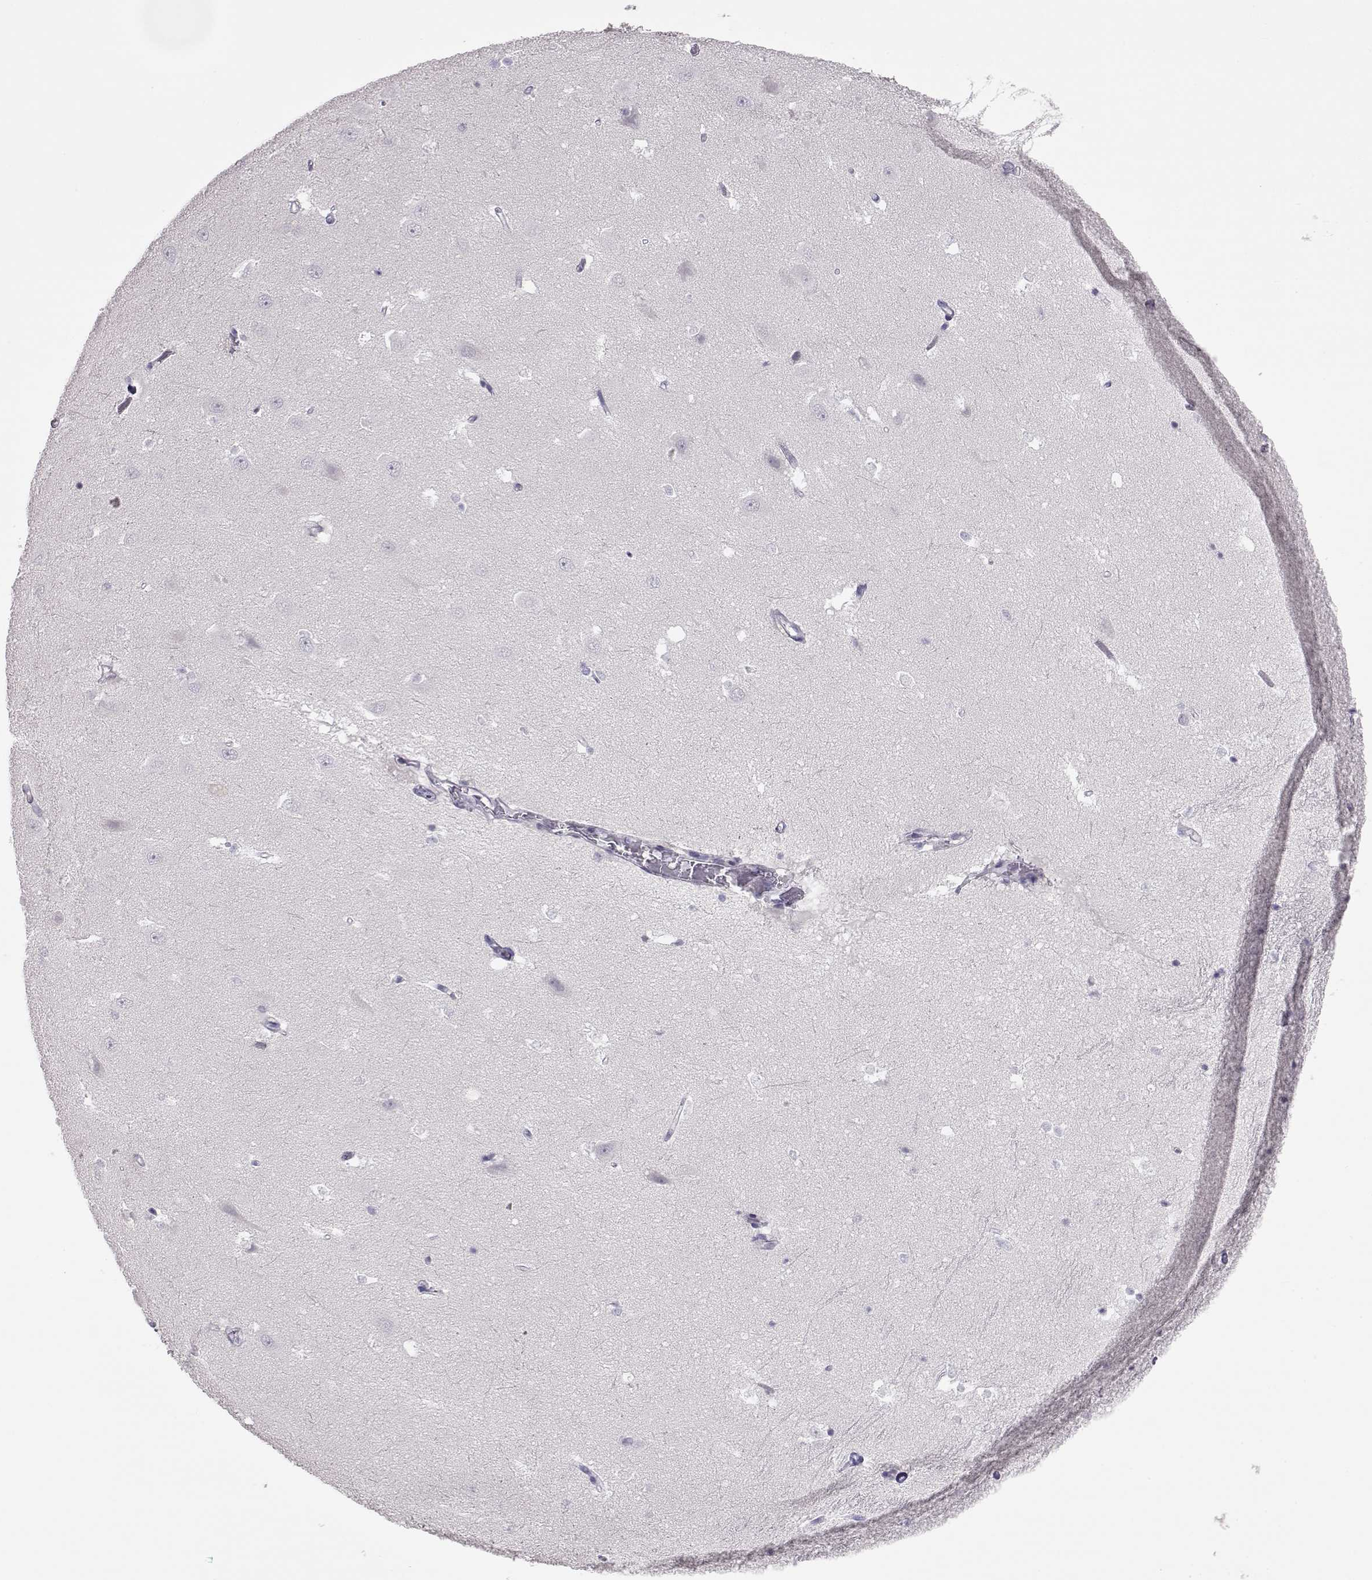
{"staining": {"intensity": "negative", "quantity": "none", "location": "none"}, "tissue": "hippocampus", "cell_type": "Glial cells", "image_type": "normal", "snomed": [{"axis": "morphology", "description": "Normal tissue, NOS"}, {"axis": "topography", "description": "Hippocampus"}], "caption": "Human hippocampus stained for a protein using immunohistochemistry (IHC) exhibits no staining in glial cells.", "gene": "LAMB3", "patient": {"sex": "male", "age": 44}}